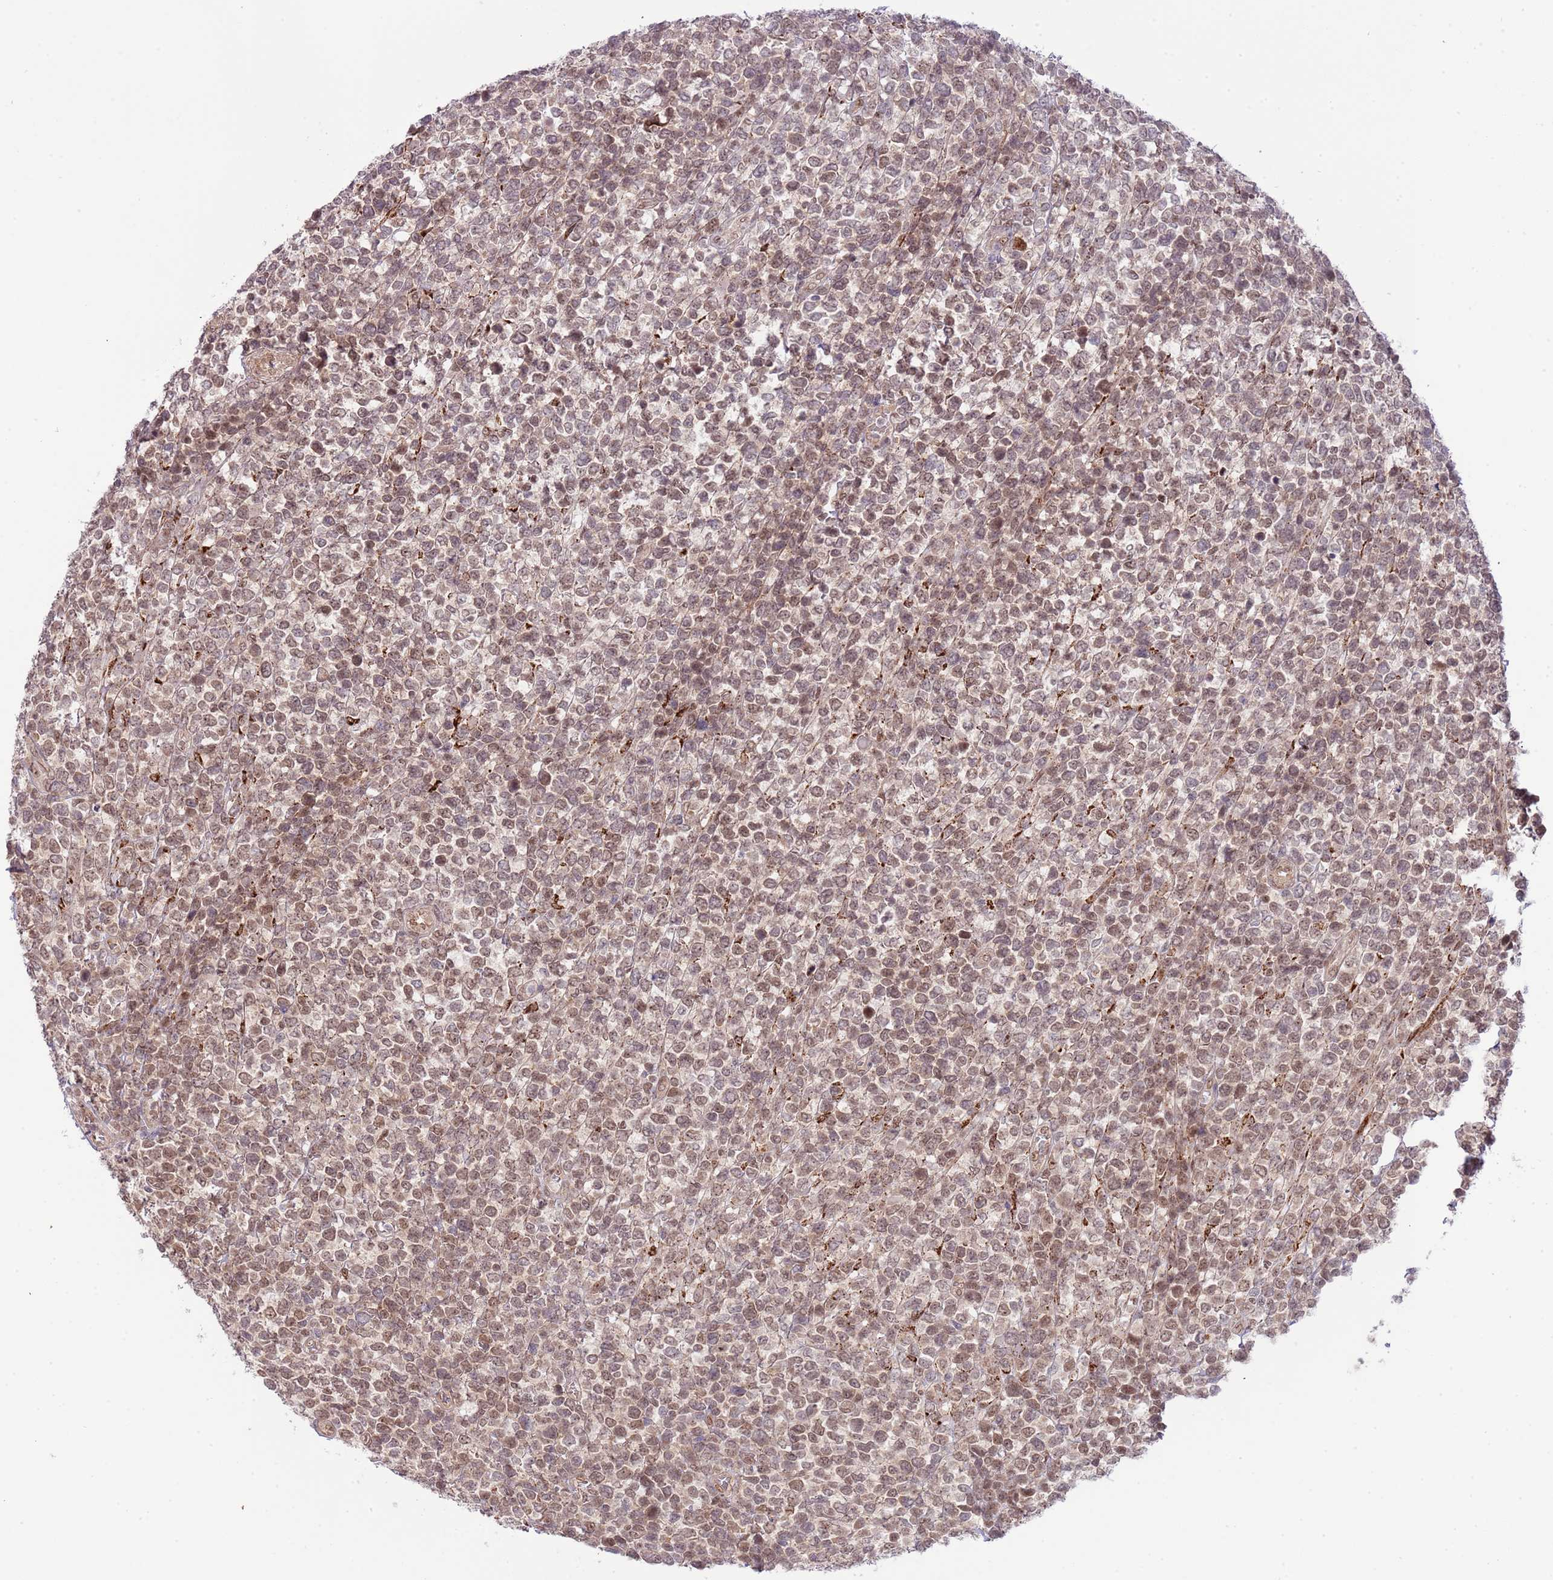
{"staining": {"intensity": "moderate", "quantity": "25%-75%", "location": "nuclear"}, "tissue": "lymphoma", "cell_type": "Tumor cells", "image_type": "cancer", "snomed": [{"axis": "morphology", "description": "Malignant lymphoma, non-Hodgkin's type, High grade"}, {"axis": "topography", "description": "Soft tissue"}], "caption": "IHC image of neoplastic tissue: lymphoma stained using immunohistochemistry demonstrates medium levels of moderate protein expression localized specifically in the nuclear of tumor cells, appearing as a nuclear brown color.", "gene": "CHD1", "patient": {"sex": "female", "age": 56}}